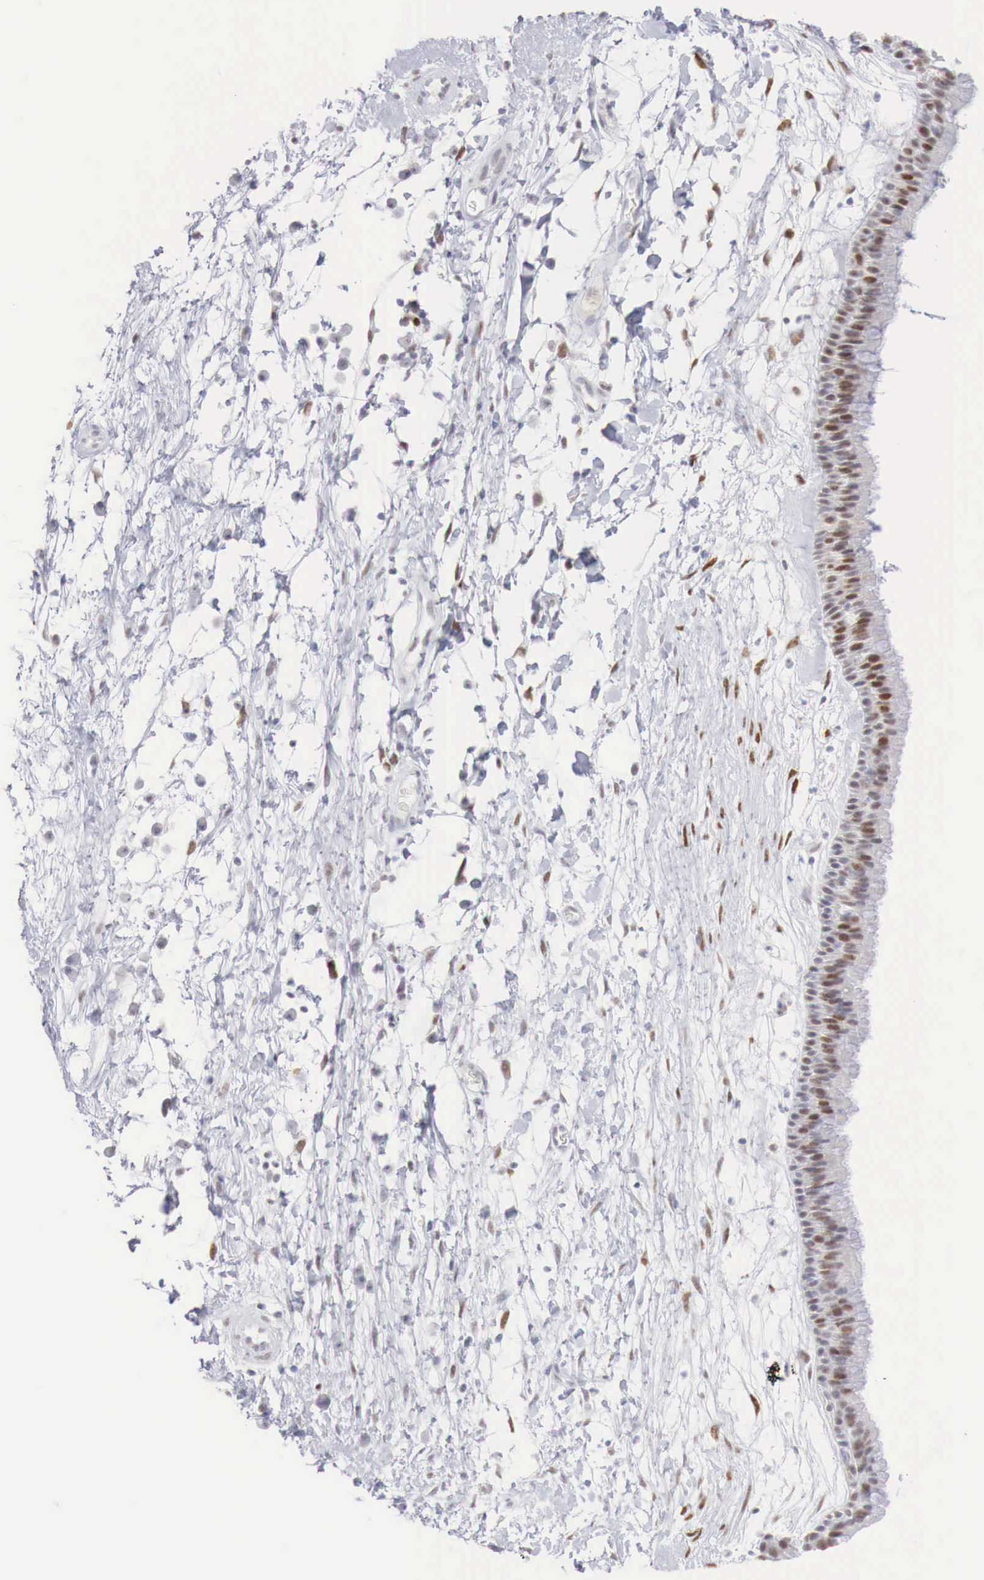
{"staining": {"intensity": "moderate", "quantity": ">75%", "location": "nuclear"}, "tissue": "nasopharynx", "cell_type": "Respiratory epithelial cells", "image_type": "normal", "snomed": [{"axis": "morphology", "description": "Normal tissue, NOS"}, {"axis": "topography", "description": "Nasopharynx"}], "caption": "This is a histology image of IHC staining of benign nasopharynx, which shows moderate positivity in the nuclear of respiratory epithelial cells.", "gene": "FOXP2", "patient": {"sex": "male", "age": 13}}